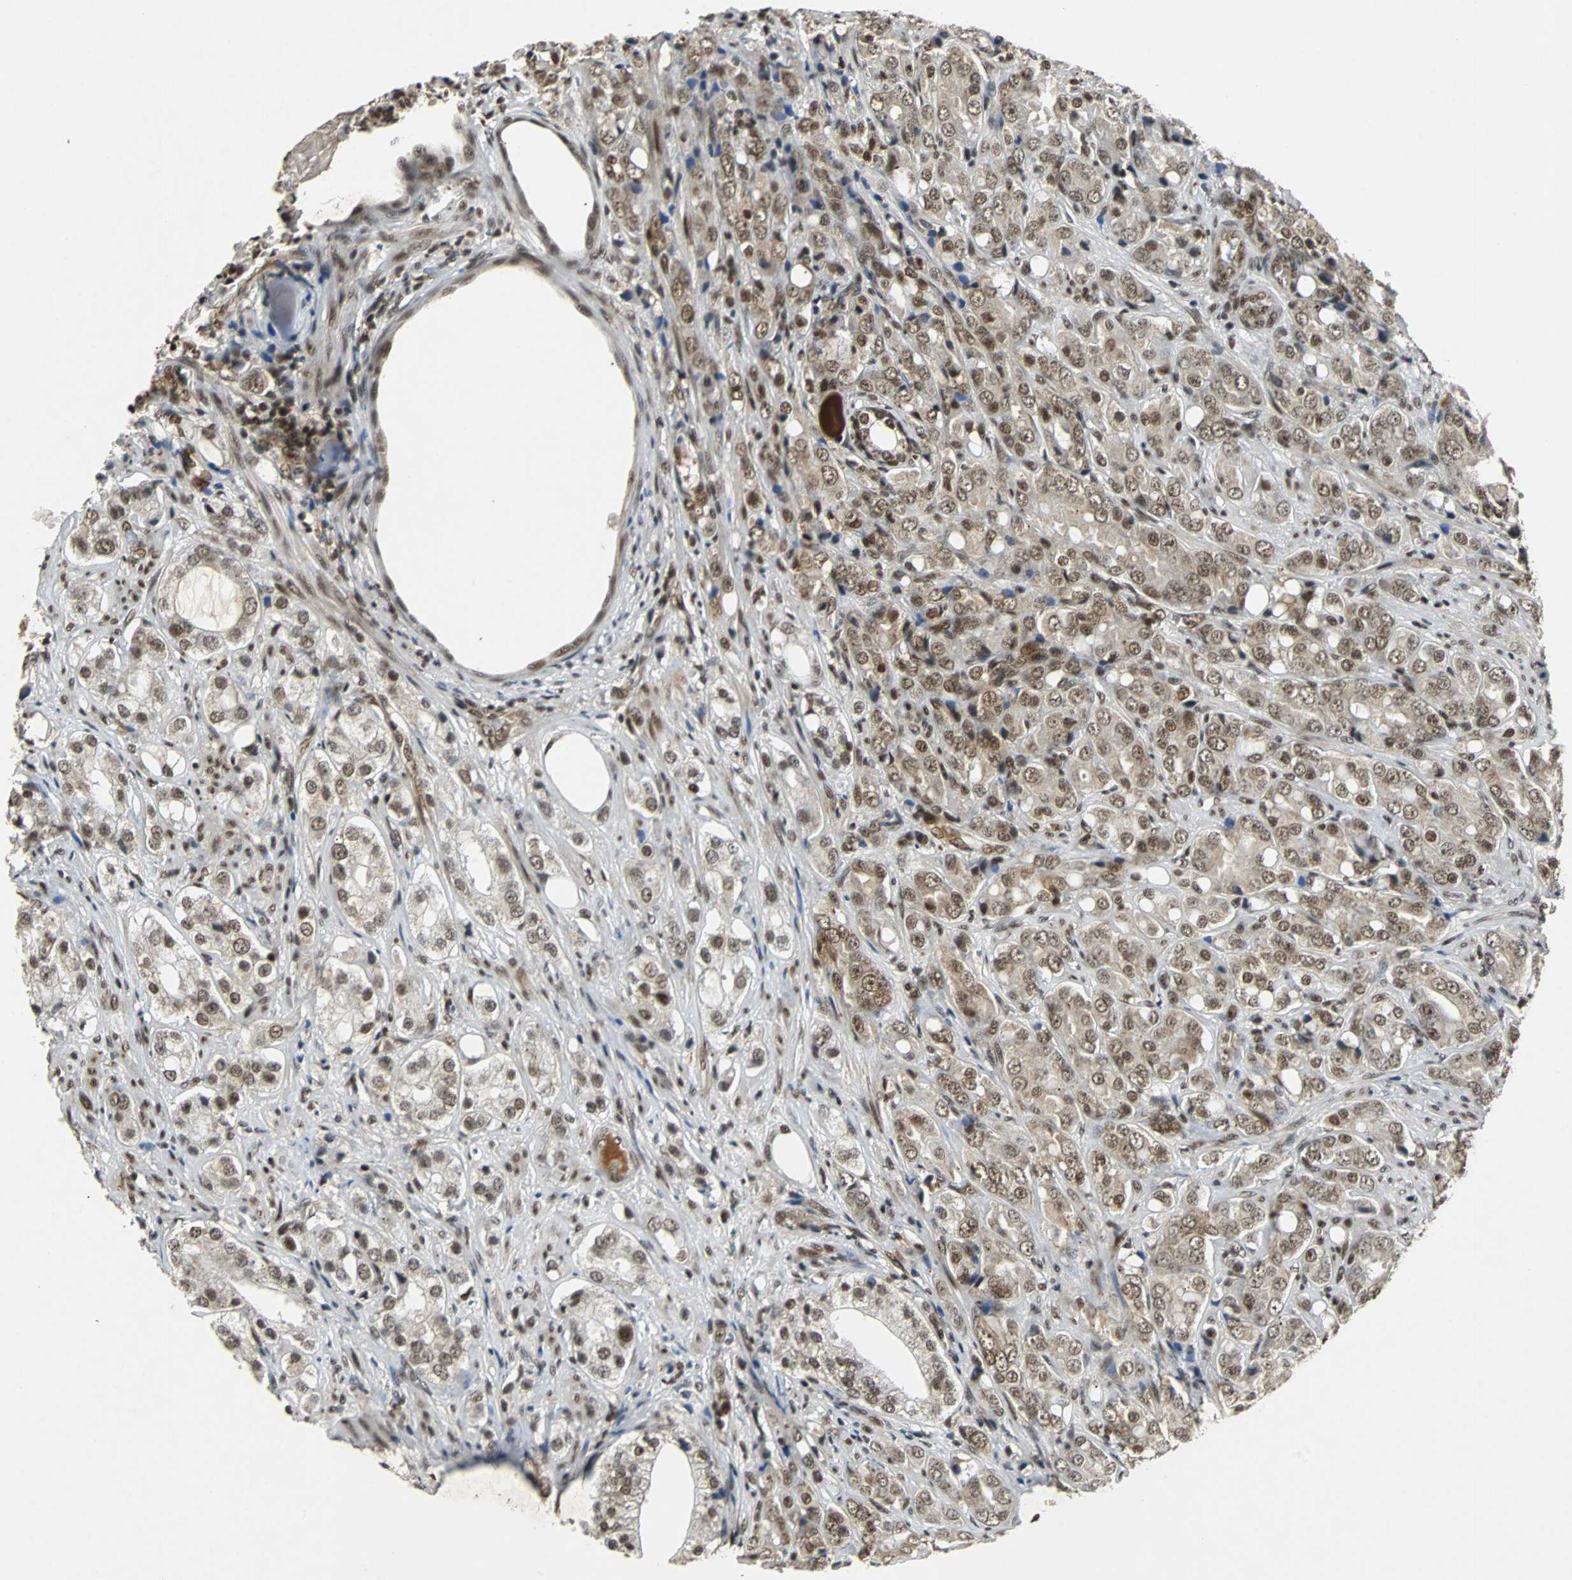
{"staining": {"intensity": "moderate", "quantity": ">75%", "location": "nuclear"}, "tissue": "prostate cancer", "cell_type": "Tumor cells", "image_type": "cancer", "snomed": [{"axis": "morphology", "description": "Adenocarcinoma, High grade"}, {"axis": "topography", "description": "Prostate"}], "caption": "Protein staining by immunohistochemistry displays moderate nuclear staining in approximately >75% of tumor cells in high-grade adenocarcinoma (prostate).", "gene": "TAF5", "patient": {"sex": "male", "age": 68}}